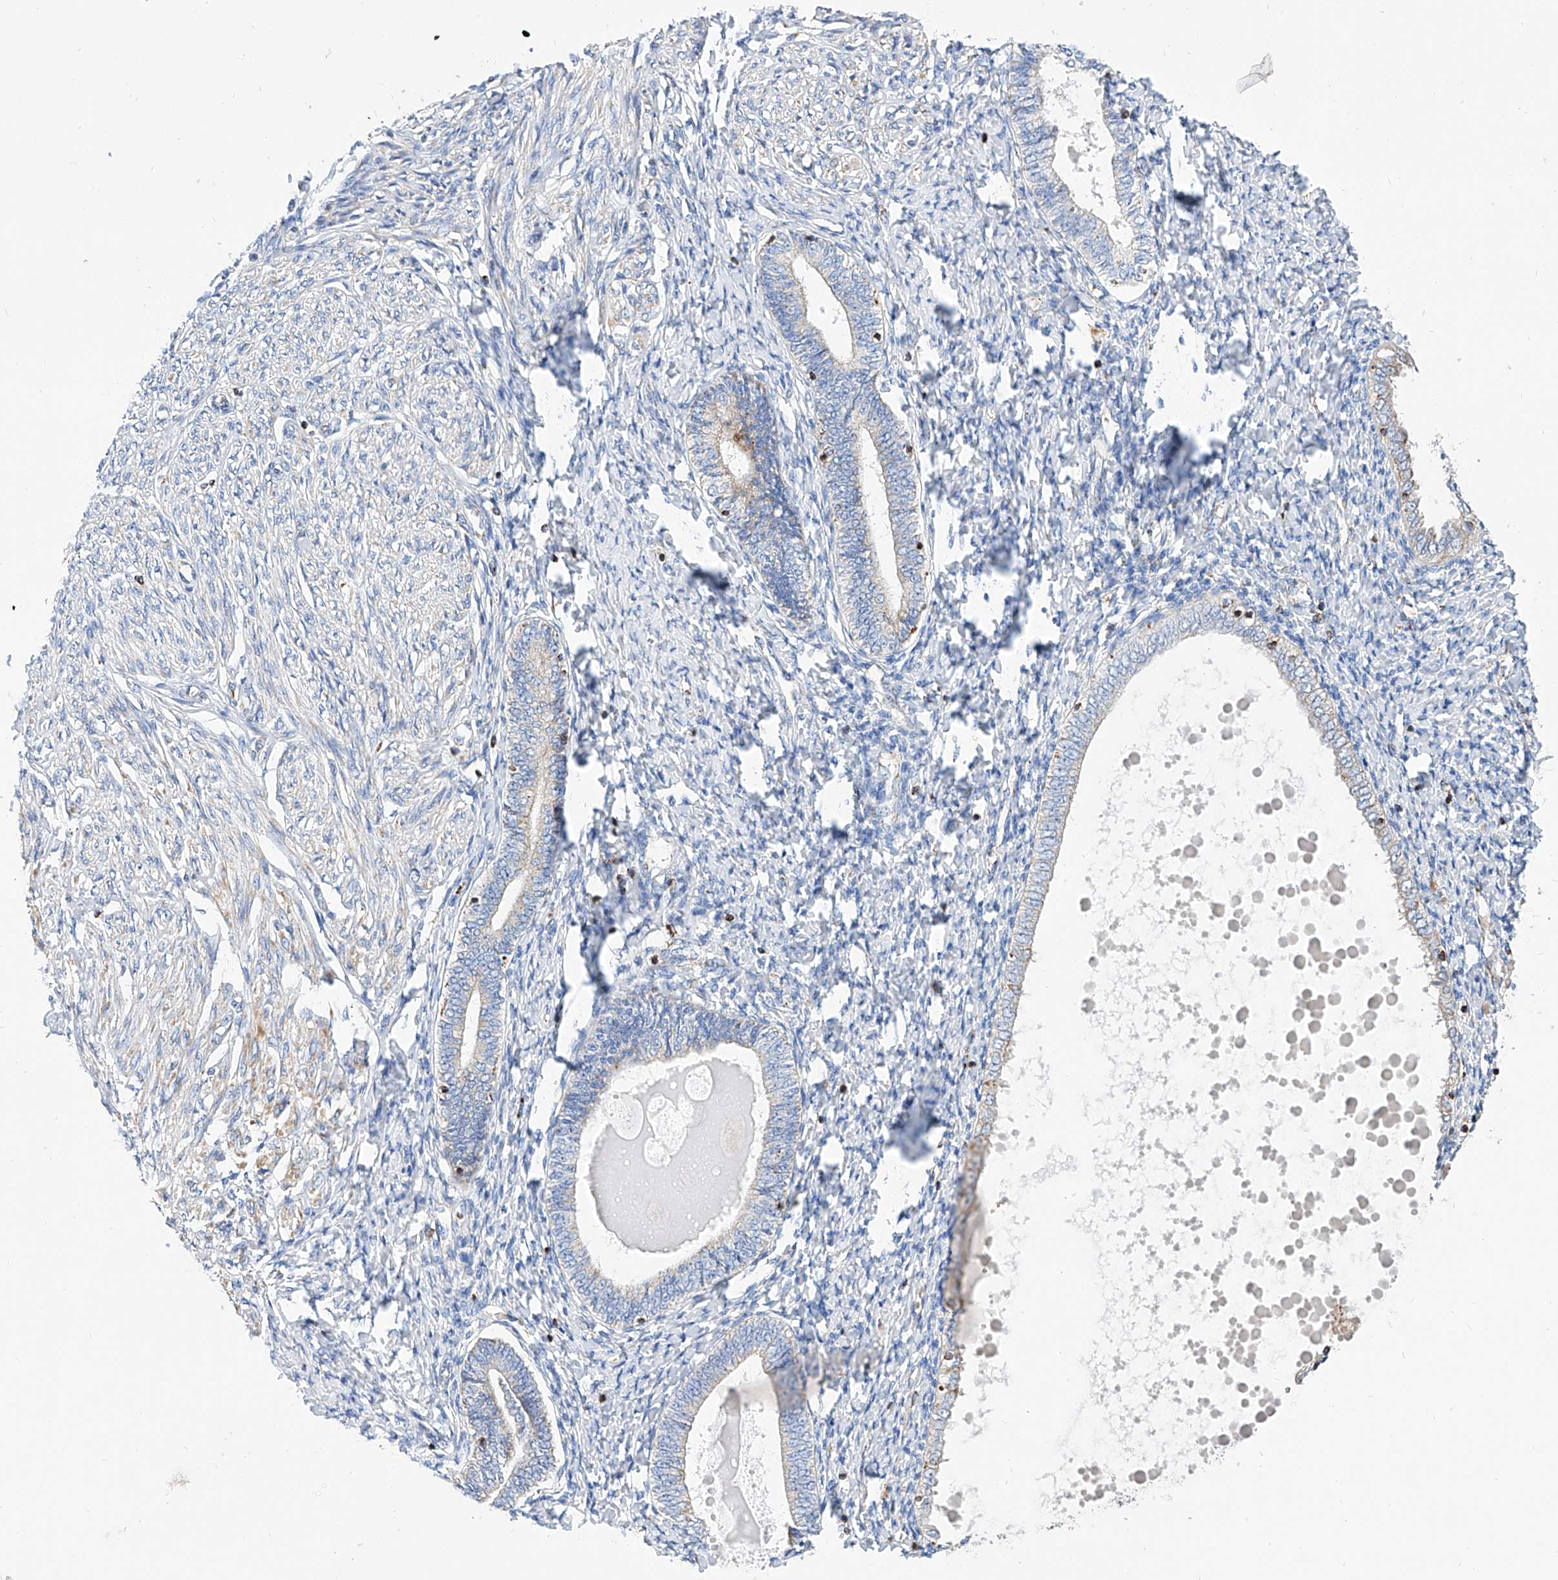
{"staining": {"intensity": "negative", "quantity": "none", "location": "none"}, "tissue": "endometrium", "cell_type": "Cells in endometrial stroma", "image_type": "normal", "snomed": [{"axis": "morphology", "description": "Normal tissue, NOS"}, {"axis": "topography", "description": "Endometrium"}], "caption": "Protein analysis of benign endometrium shows no significant positivity in cells in endometrial stroma. The staining is performed using DAB (3,3'-diaminobenzidine) brown chromogen with nuclei counter-stained in using hematoxylin.", "gene": "CPNE5", "patient": {"sex": "female", "age": 72}}